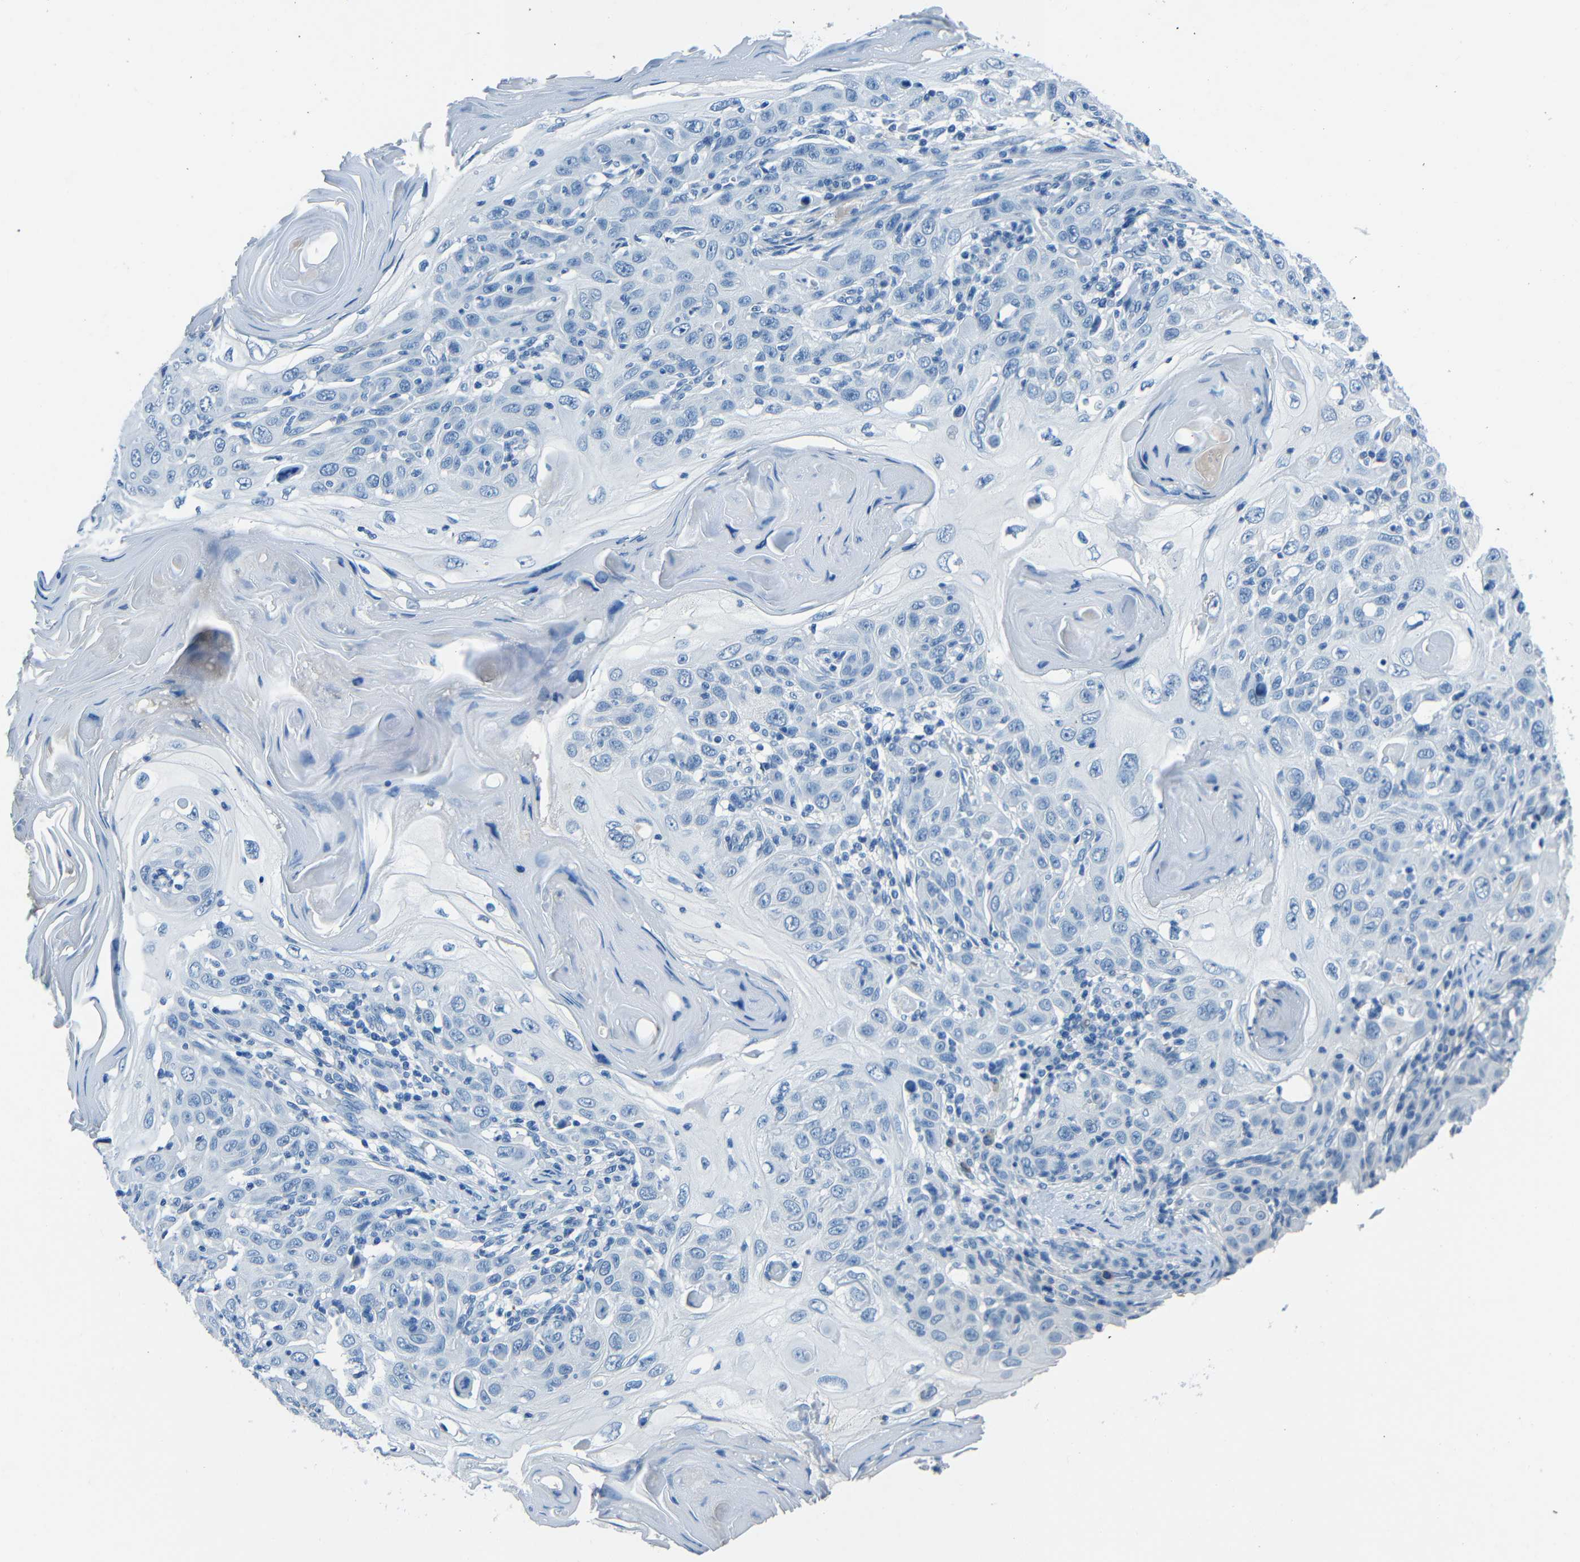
{"staining": {"intensity": "negative", "quantity": "none", "location": "none"}, "tissue": "skin cancer", "cell_type": "Tumor cells", "image_type": "cancer", "snomed": [{"axis": "morphology", "description": "Squamous cell carcinoma, NOS"}, {"axis": "topography", "description": "Skin"}], "caption": "The immunohistochemistry histopathology image has no significant staining in tumor cells of skin squamous cell carcinoma tissue. (Brightfield microscopy of DAB (3,3'-diaminobenzidine) immunohistochemistry (IHC) at high magnification).", "gene": "FBN2", "patient": {"sex": "female", "age": 88}}